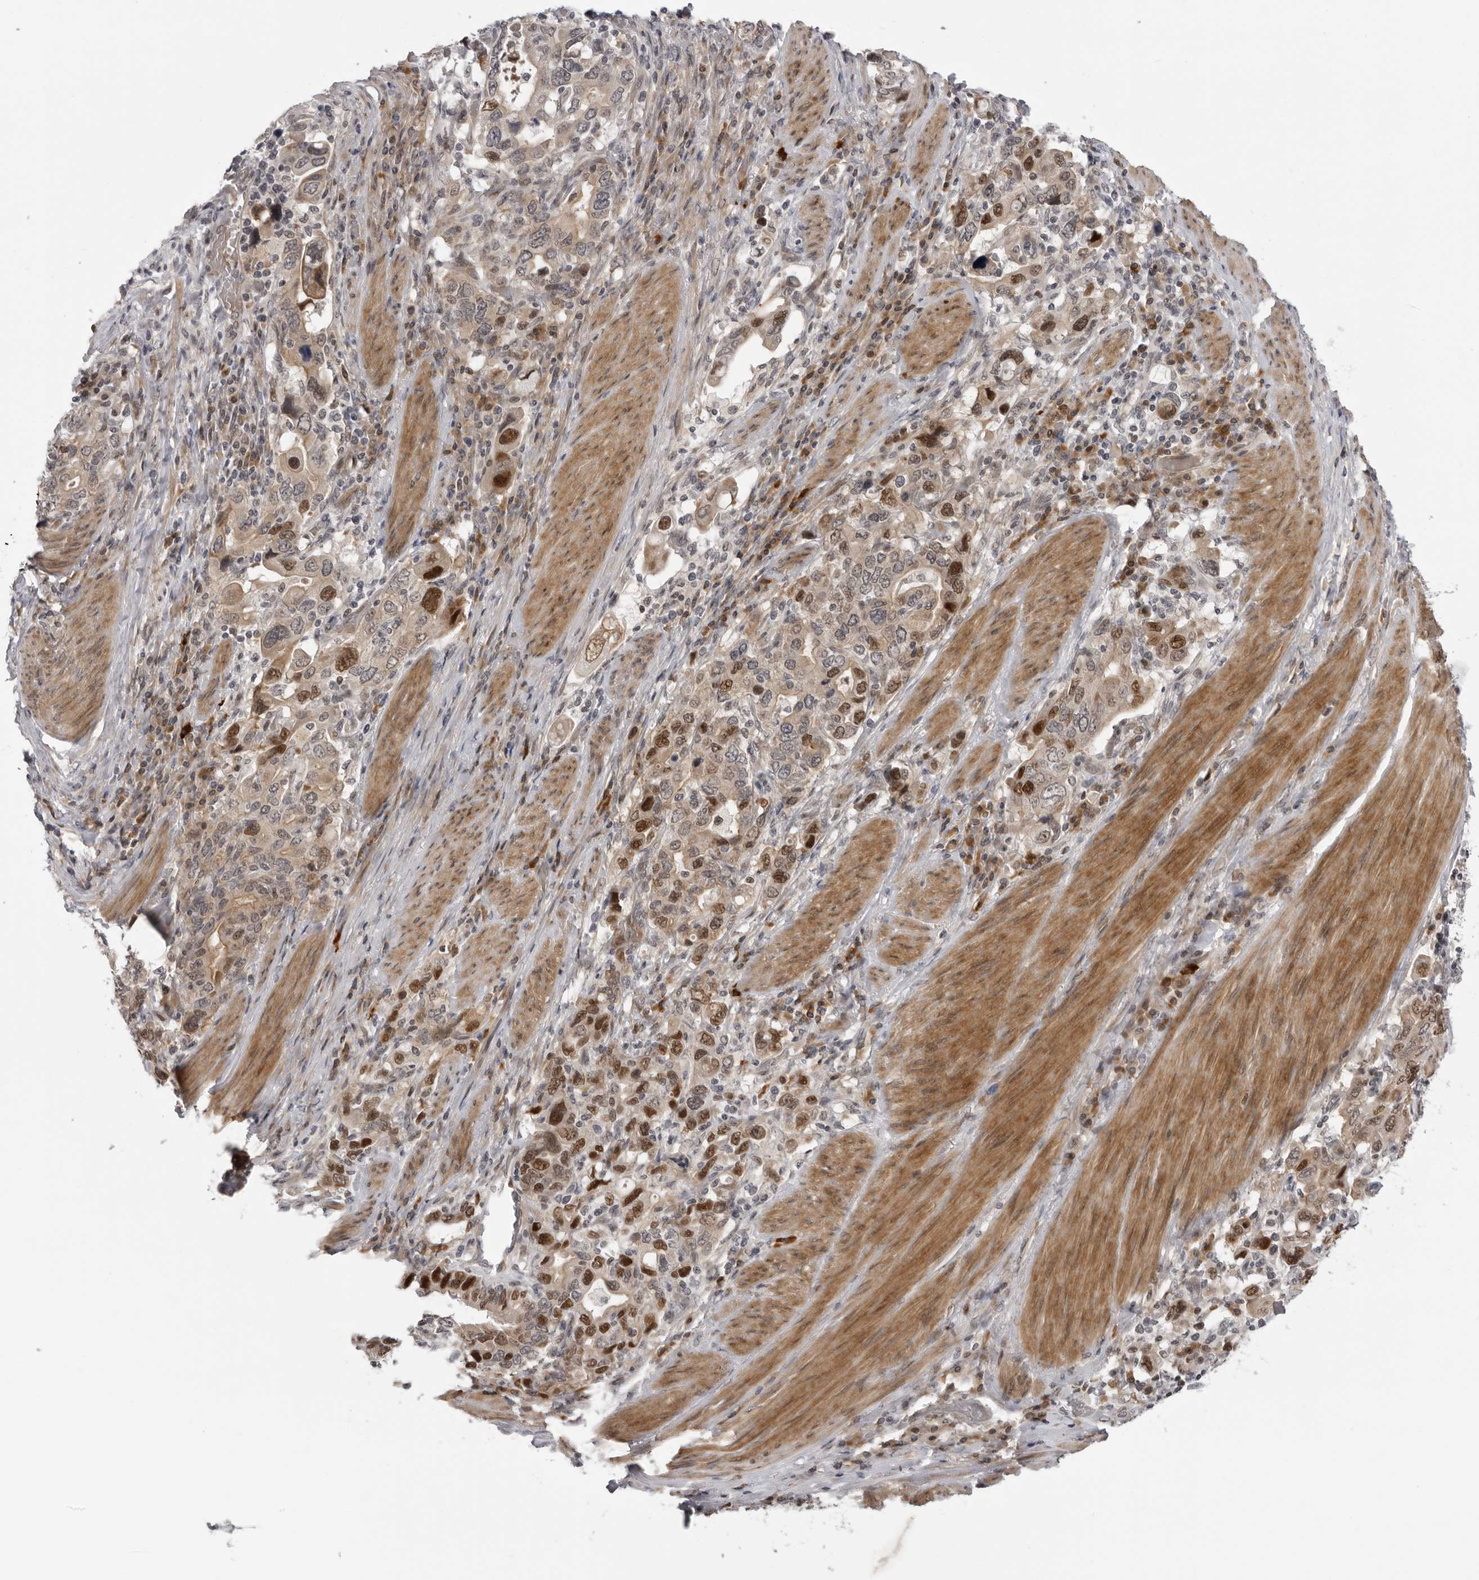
{"staining": {"intensity": "strong", "quantity": "25%-75%", "location": "nuclear"}, "tissue": "stomach cancer", "cell_type": "Tumor cells", "image_type": "cancer", "snomed": [{"axis": "morphology", "description": "Adenocarcinoma, NOS"}, {"axis": "topography", "description": "Stomach, upper"}], "caption": "Immunohistochemistry (IHC) of human adenocarcinoma (stomach) shows high levels of strong nuclear staining in about 25%-75% of tumor cells. The protein is shown in brown color, while the nuclei are stained blue.", "gene": "ALPK2", "patient": {"sex": "male", "age": 62}}